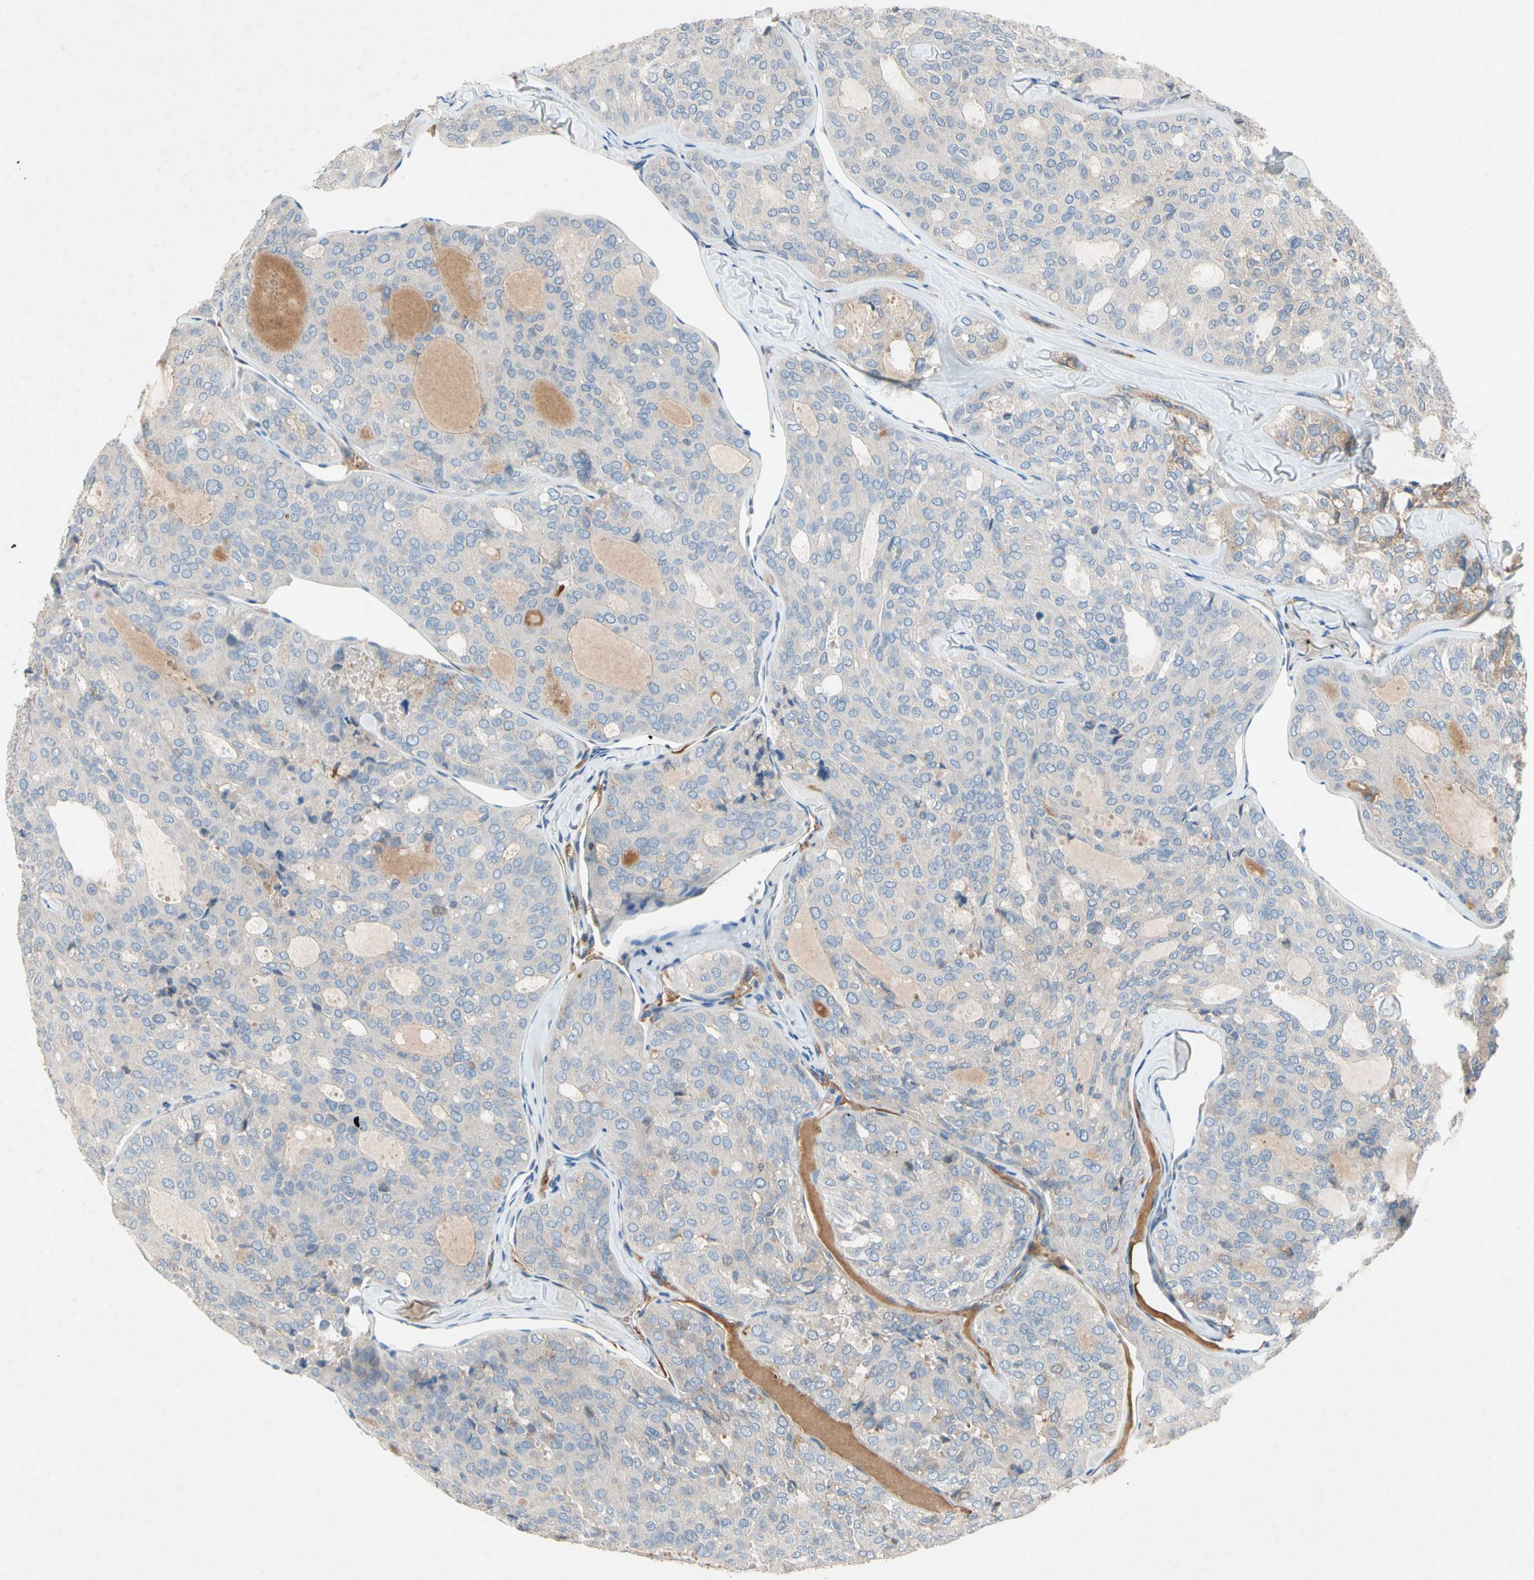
{"staining": {"intensity": "weak", "quantity": "<25%", "location": "cytoplasmic/membranous"}, "tissue": "thyroid cancer", "cell_type": "Tumor cells", "image_type": "cancer", "snomed": [{"axis": "morphology", "description": "Follicular adenoma carcinoma, NOS"}, {"axis": "topography", "description": "Thyroid gland"}], "caption": "Immunohistochemistry of thyroid cancer (follicular adenoma carcinoma) demonstrates no positivity in tumor cells. The staining is performed using DAB (3,3'-diaminobenzidine) brown chromogen with nuclei counter-stained in using hematoxylin.", "gene": "NDFIP2", "patient": {"sex": "male", "age": 75}}